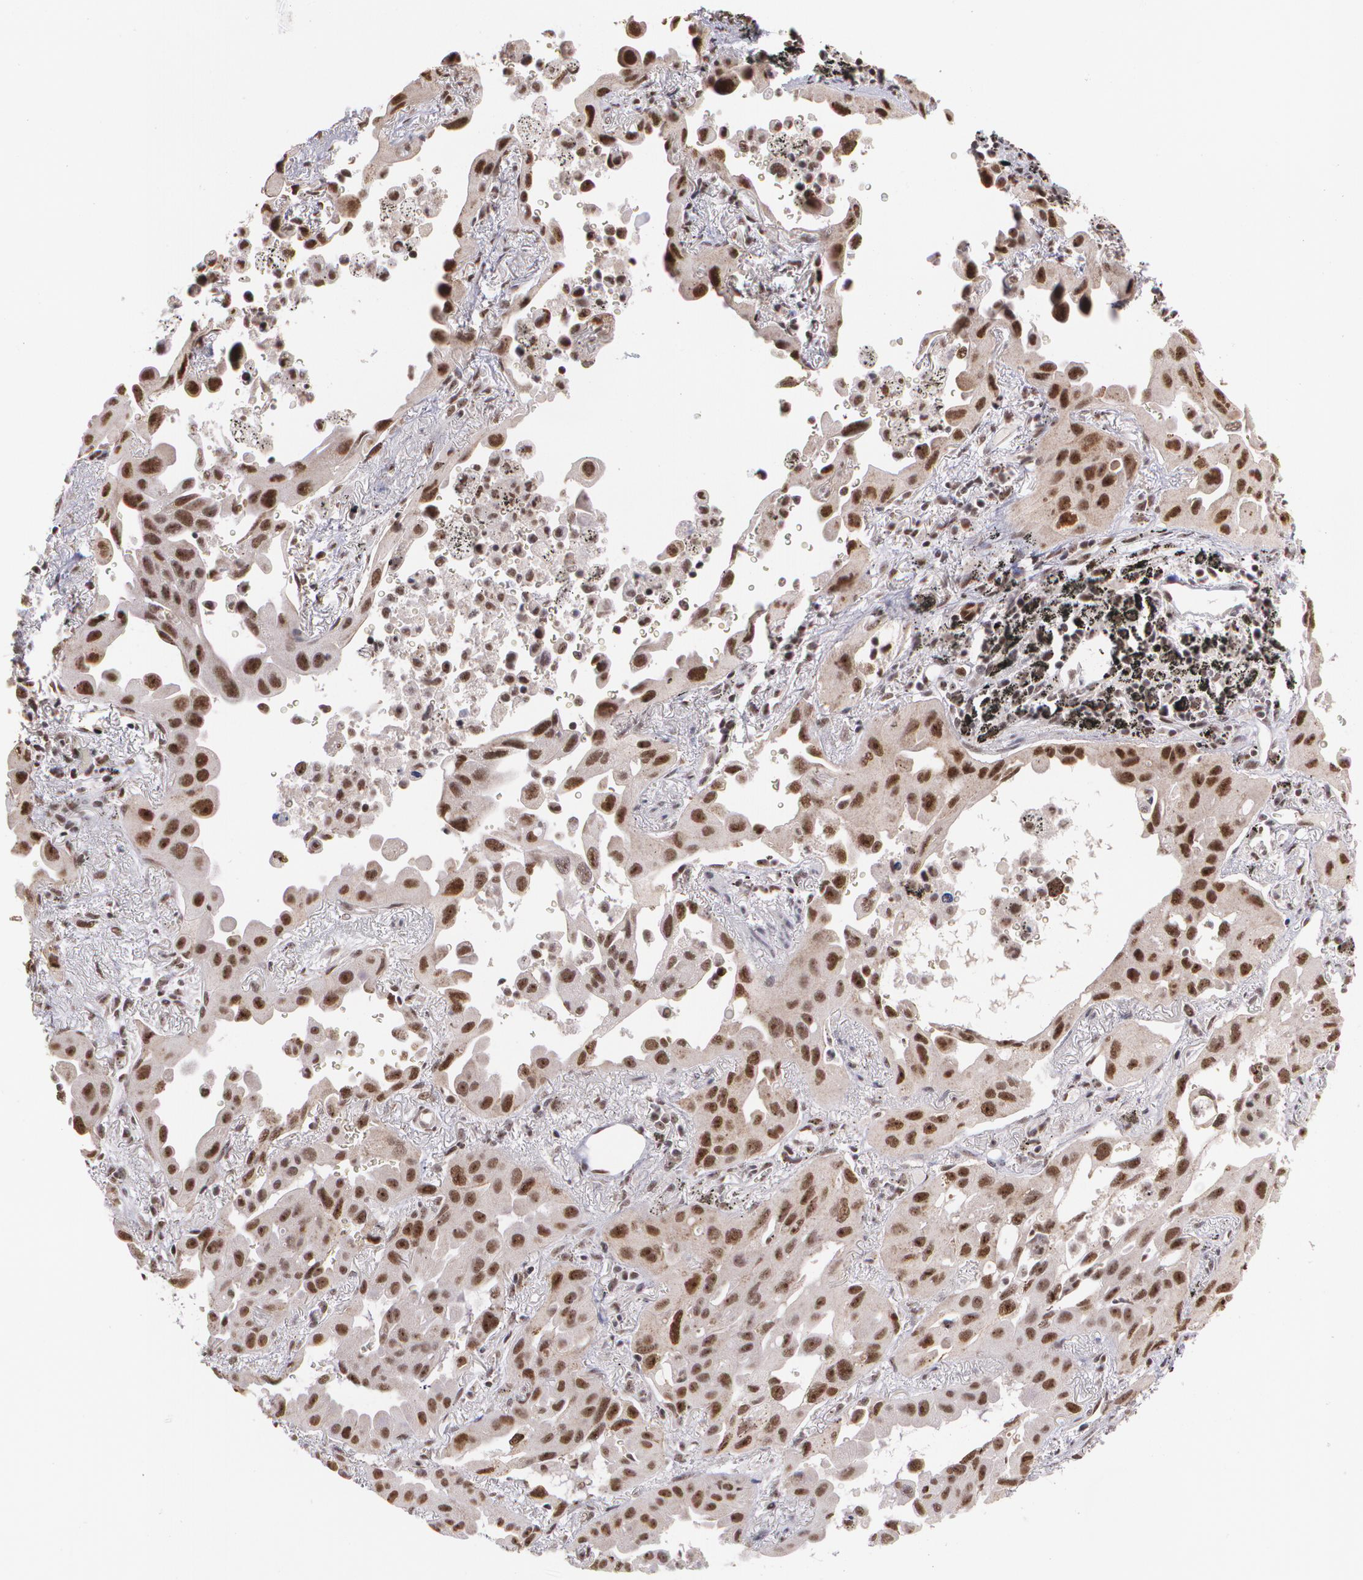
{"staining": {"intensity": "strong", "quantity": ">75%", "location": "nuclear"}, "tissue": "lung cancer", "cell_type": "Tumor cells", "image_type": "cancer", "snomed": [{"axis": "morphology", "description": "Adenocarcinoma, NOS"}, {"axis": "topography", "description": "Lung"}], "caption": "Immunohistochemical staining of human lung adenocarcinoma shows high levels of strong nuclear protein positivity in approximately >75% of tumor cells. (Brightfield microscopy of DAB IHC at high magnification).", "gene": "C6orf15", "patient": {"sex": "male", "age": 68}}